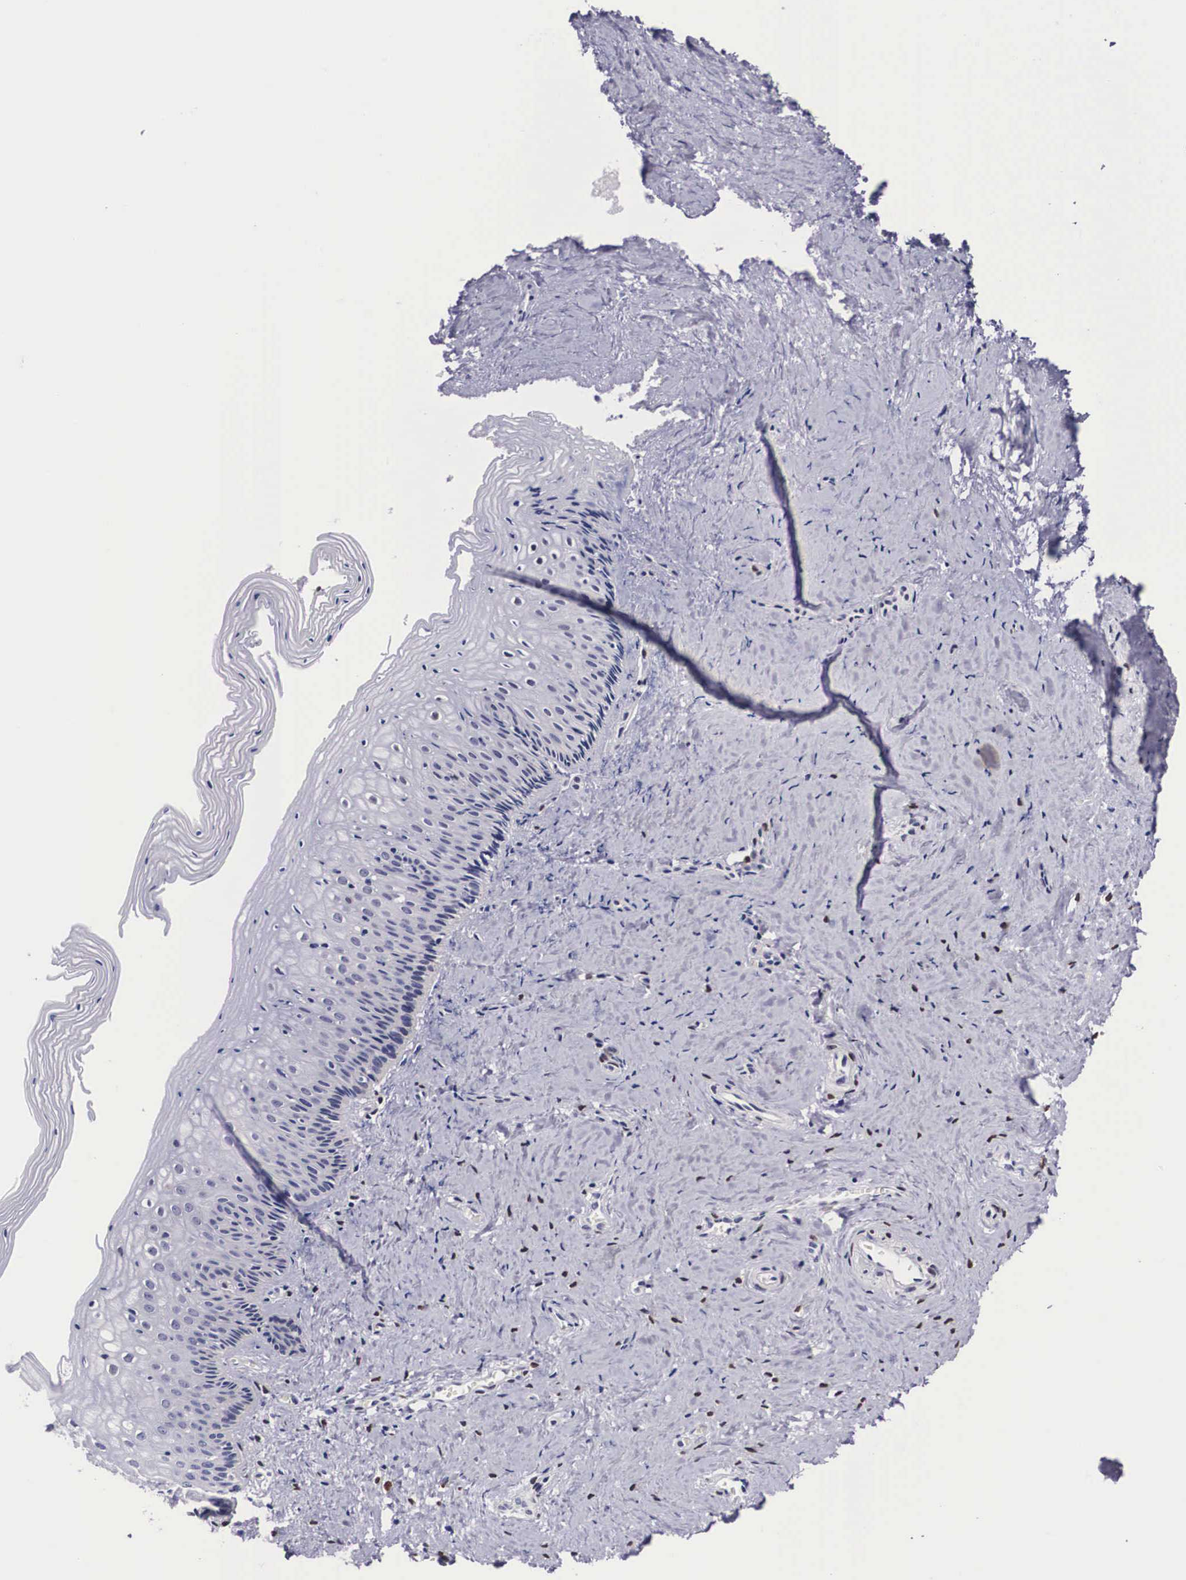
{"staining": {"intensity": "moderate", "quantity": "<25%", "location": "nuclear"}, "tissue": "vagina", "cell_type": "Squamous epithelial cells", "image_type": "normal", "snomed": [{"axis": "morphology", "description": "Normal tissue, NOS"}, {"axis": "topography", "description": "Vagina"}], "caption": "Protein analysis of unremarkable vagina reveals moderate nuclear staining in approximately <25% of squamous epithelial cells.", "gene": "KHDRBS3", "patient": {"sex": "female", "age": 46}}